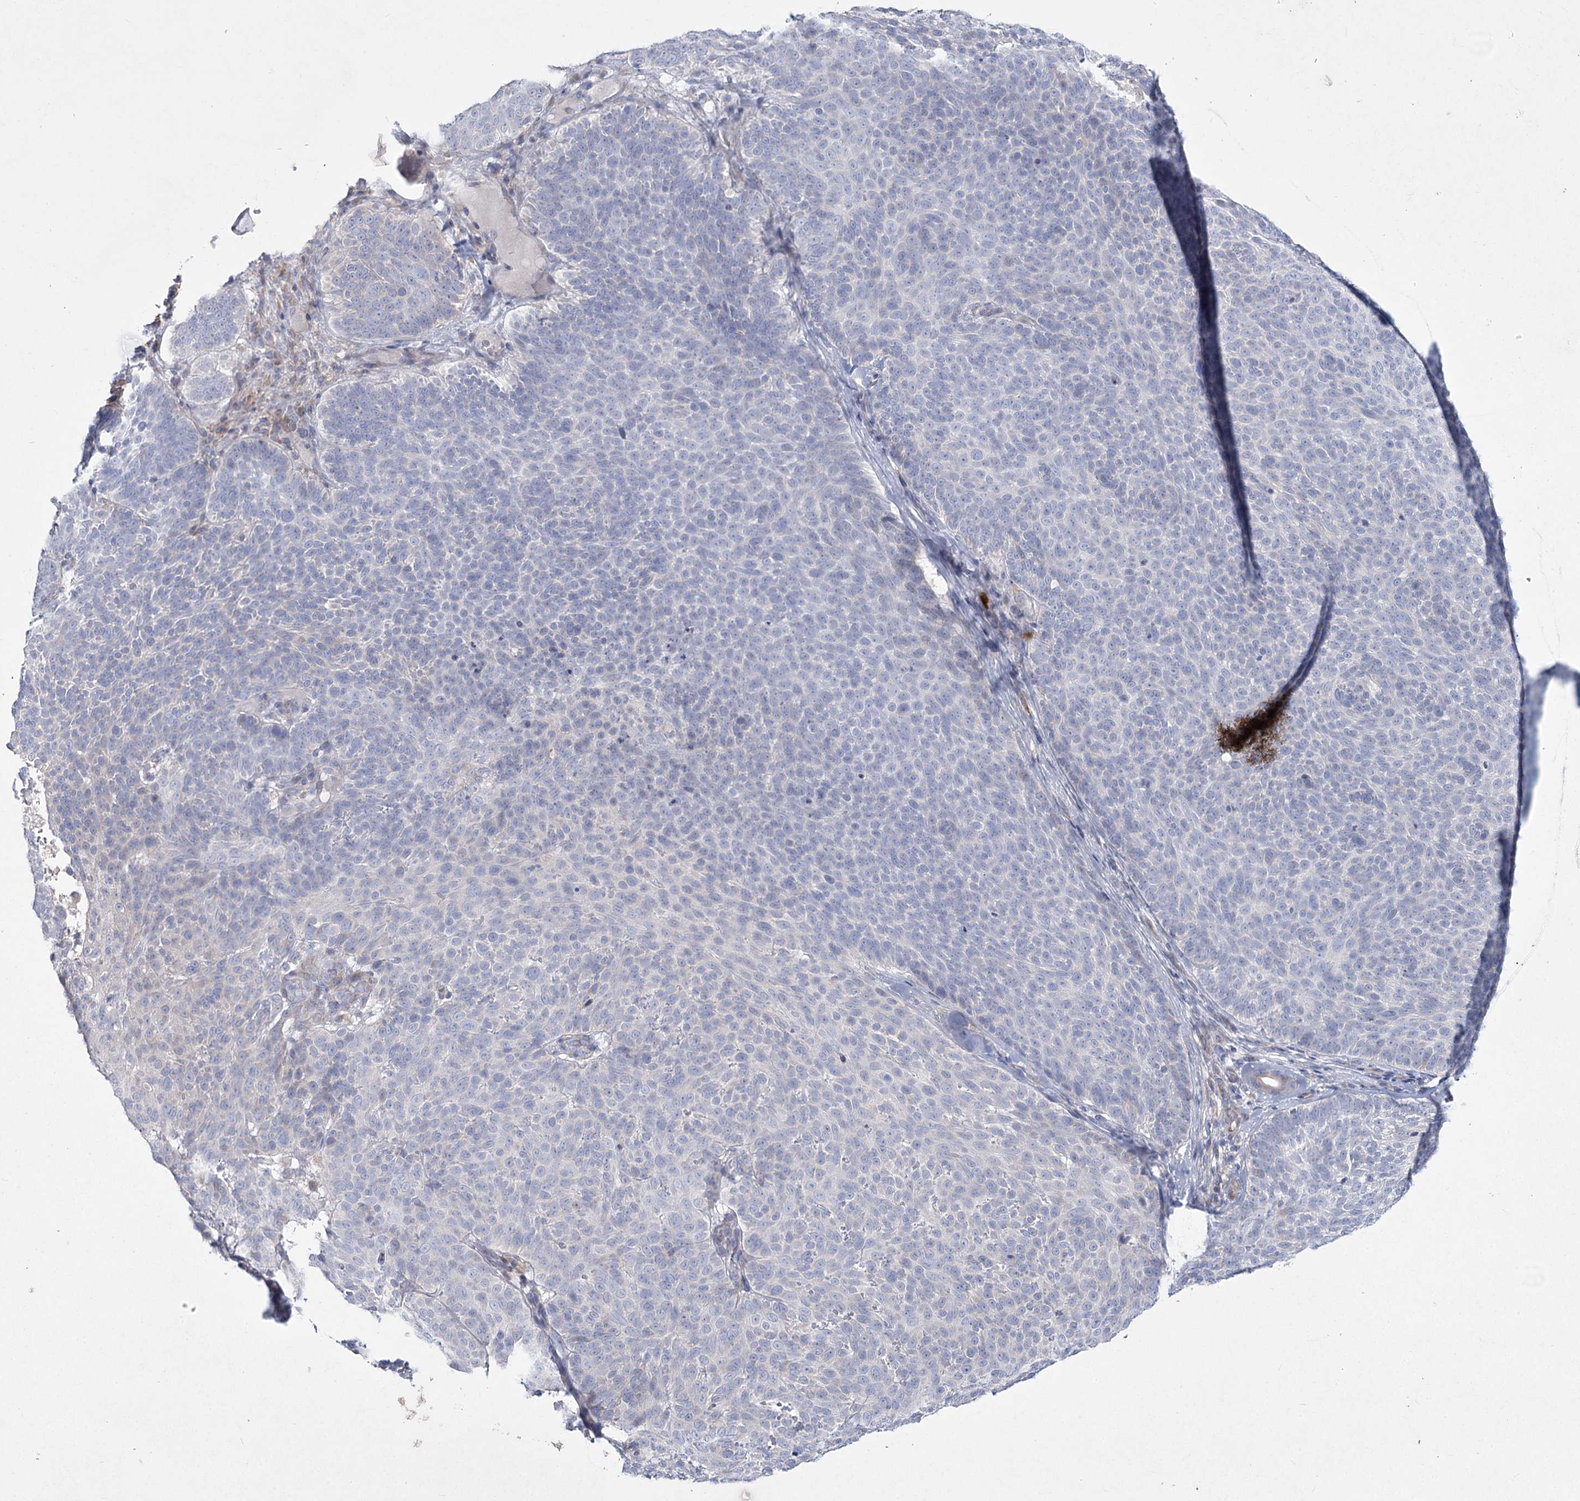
{"staining": {"intensity": "negative", "quantity": "none", "location": "none"}, "tissue": "skin cancer", "cell_type": "Tumor cells", "image_type": "cancer", "snomed": [{"axis": "morphology", "description": "Basal cell carcinoma"}, {"axis": "topography", "description": "Skin"}], "caption": "Skin basal cell carcinoma stained for a protein using IHC demonstrates no positivity tumor cells.", "gene": "NIPAL4", "patient": {"sex": "male", "age": 85}}